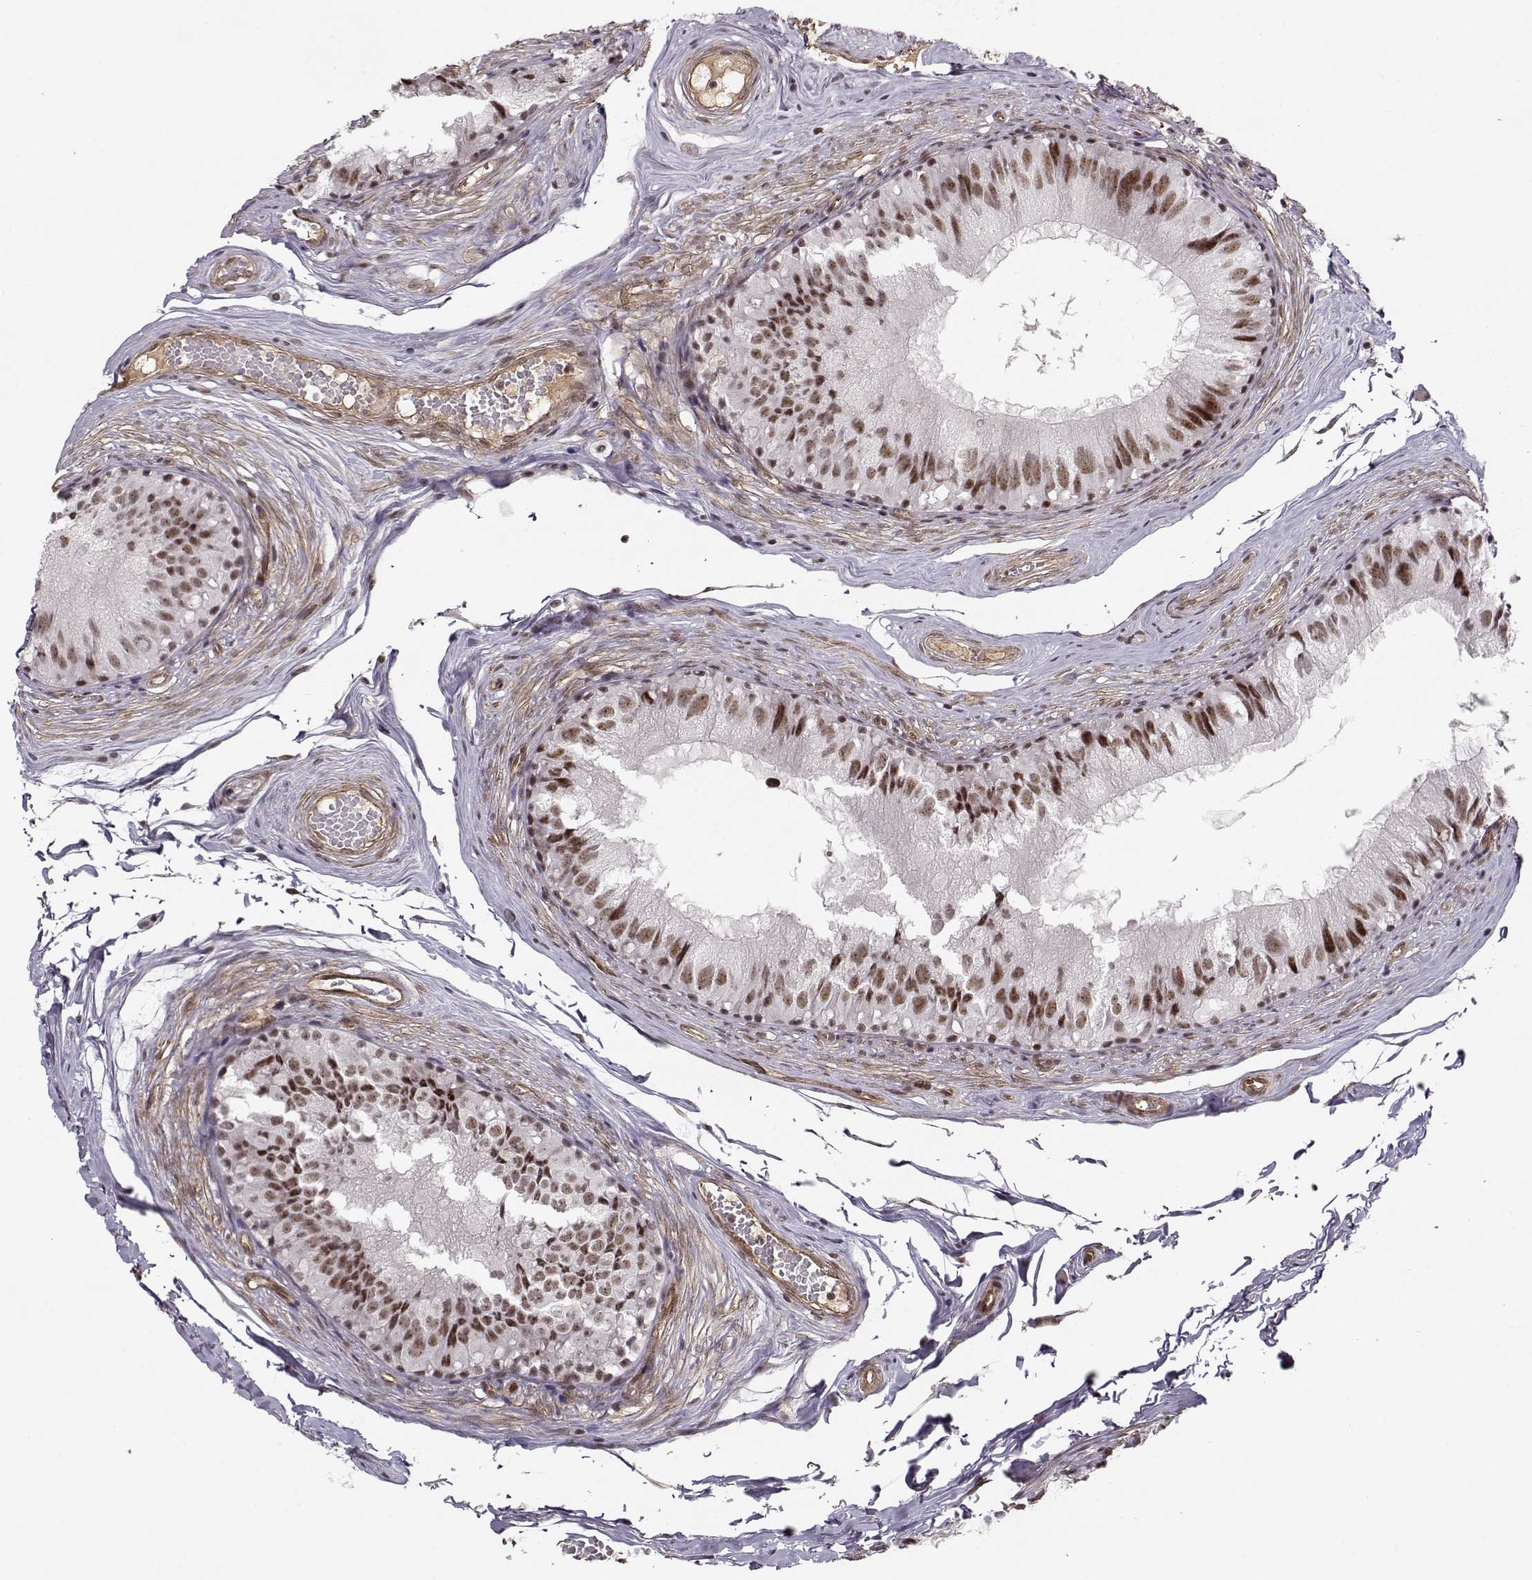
{"staining": {"intensity": "moderate", "quantity": "25%-75%", "location": "nuclear"}, "tissue": "epididymis", "cell_type": "Glandular cells", "image_type": "normal", "snomed": [{"axis": "morphology", "description": "Normal tissue, NOS"}, {"axis": "topography", "description": "Epididymis"}], "caption": "Moderate nuclear staining is seen in approximately 25%-75% of glandular cells in normal epididymis.", "gene": "CIR1", "patient": {"sex": "male", "age": 45}}